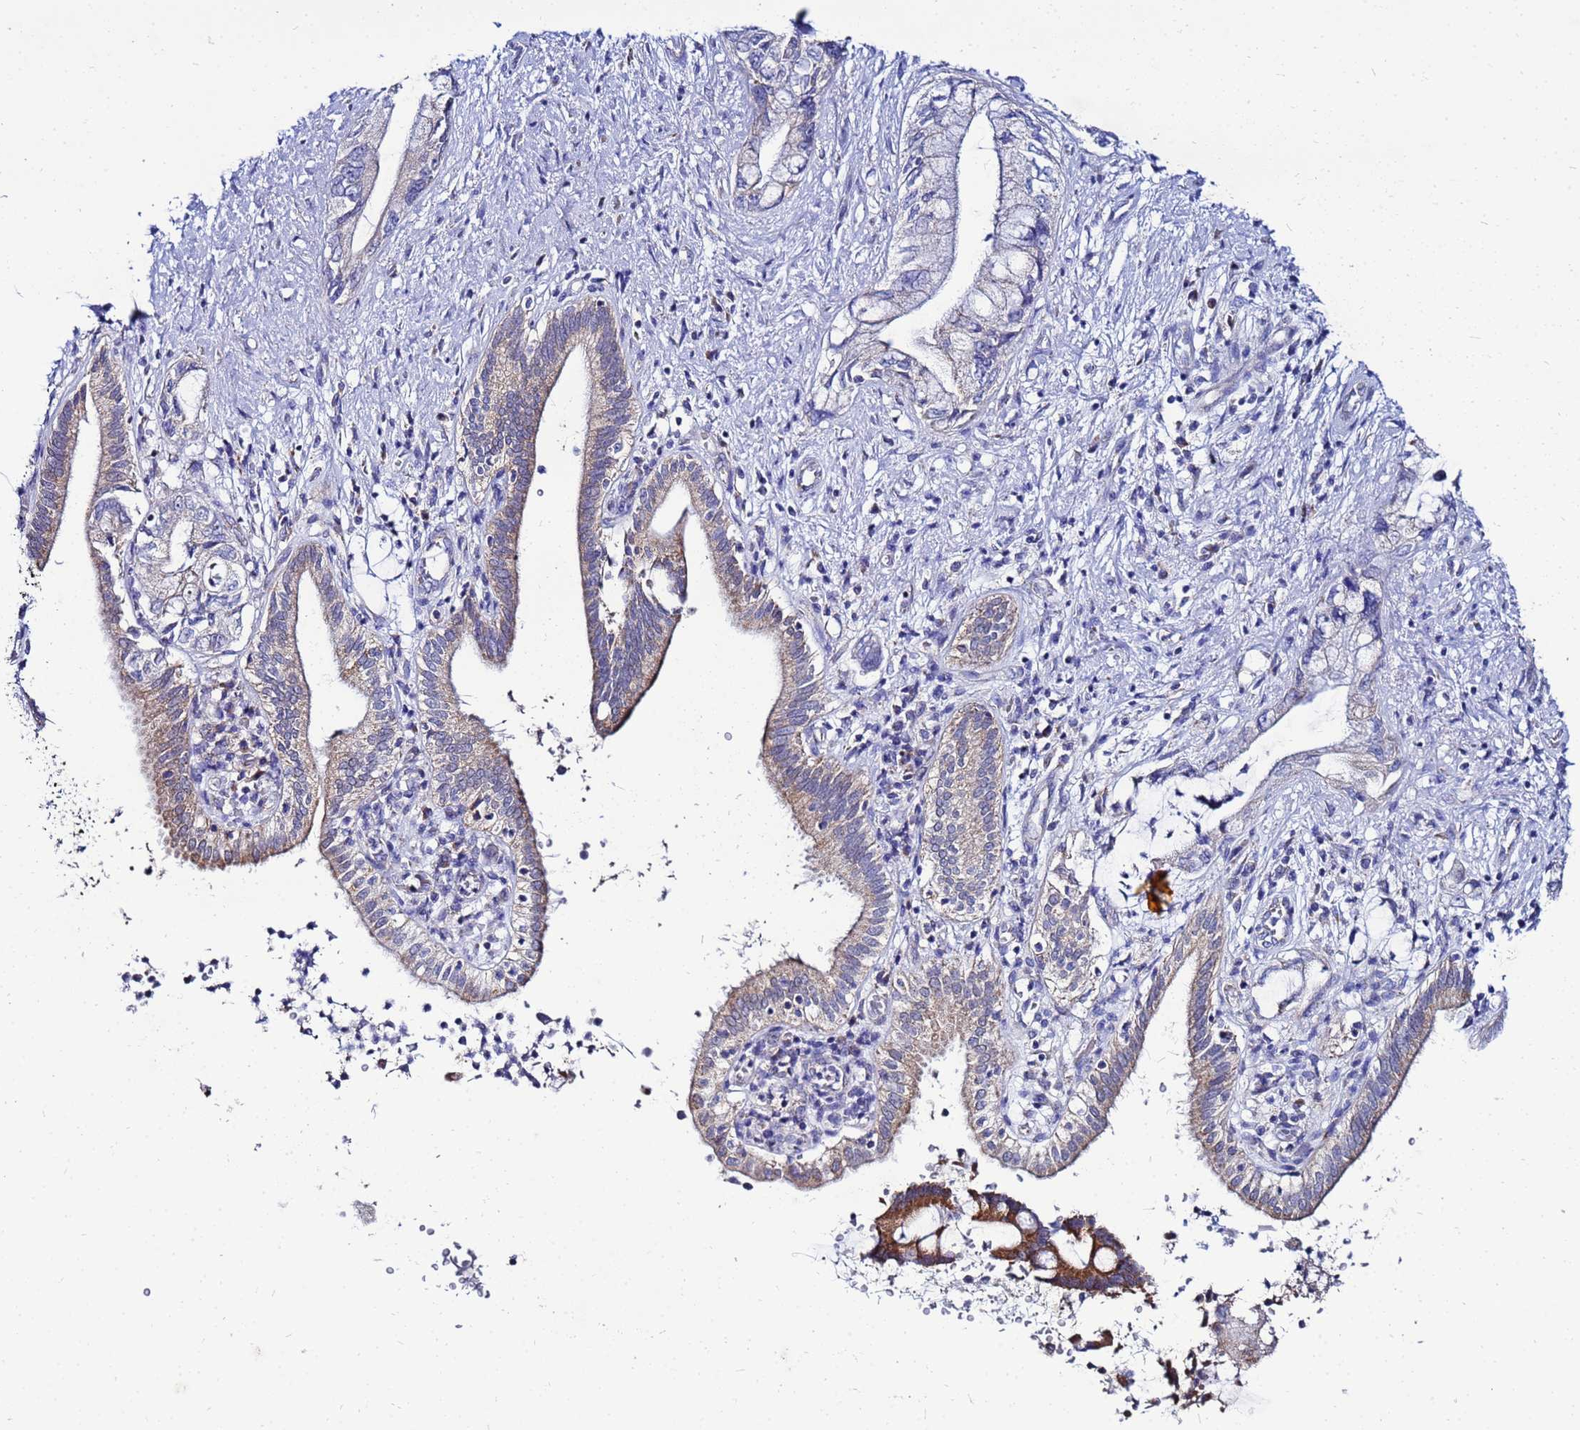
{"staining": {"intensity": "weak", "quantity": "<25%", "location": "cytoplasmic/membranous"}, "tissue": "pancreatic cancer", "cell_type": "Tumor cells", "image_type": "cancer", "snomed": [{"axis": "morphology", "description": "Adenocarcinoma, NOS"}, {"axis": "topography", "description": "Pancreas"}], "caption": "The image exhibits no significant expression in tumor cells of adenocarcinoma (pancreatic).", "gene": "FAHD2A", "patient": {"sex": "female", "age": 73}}